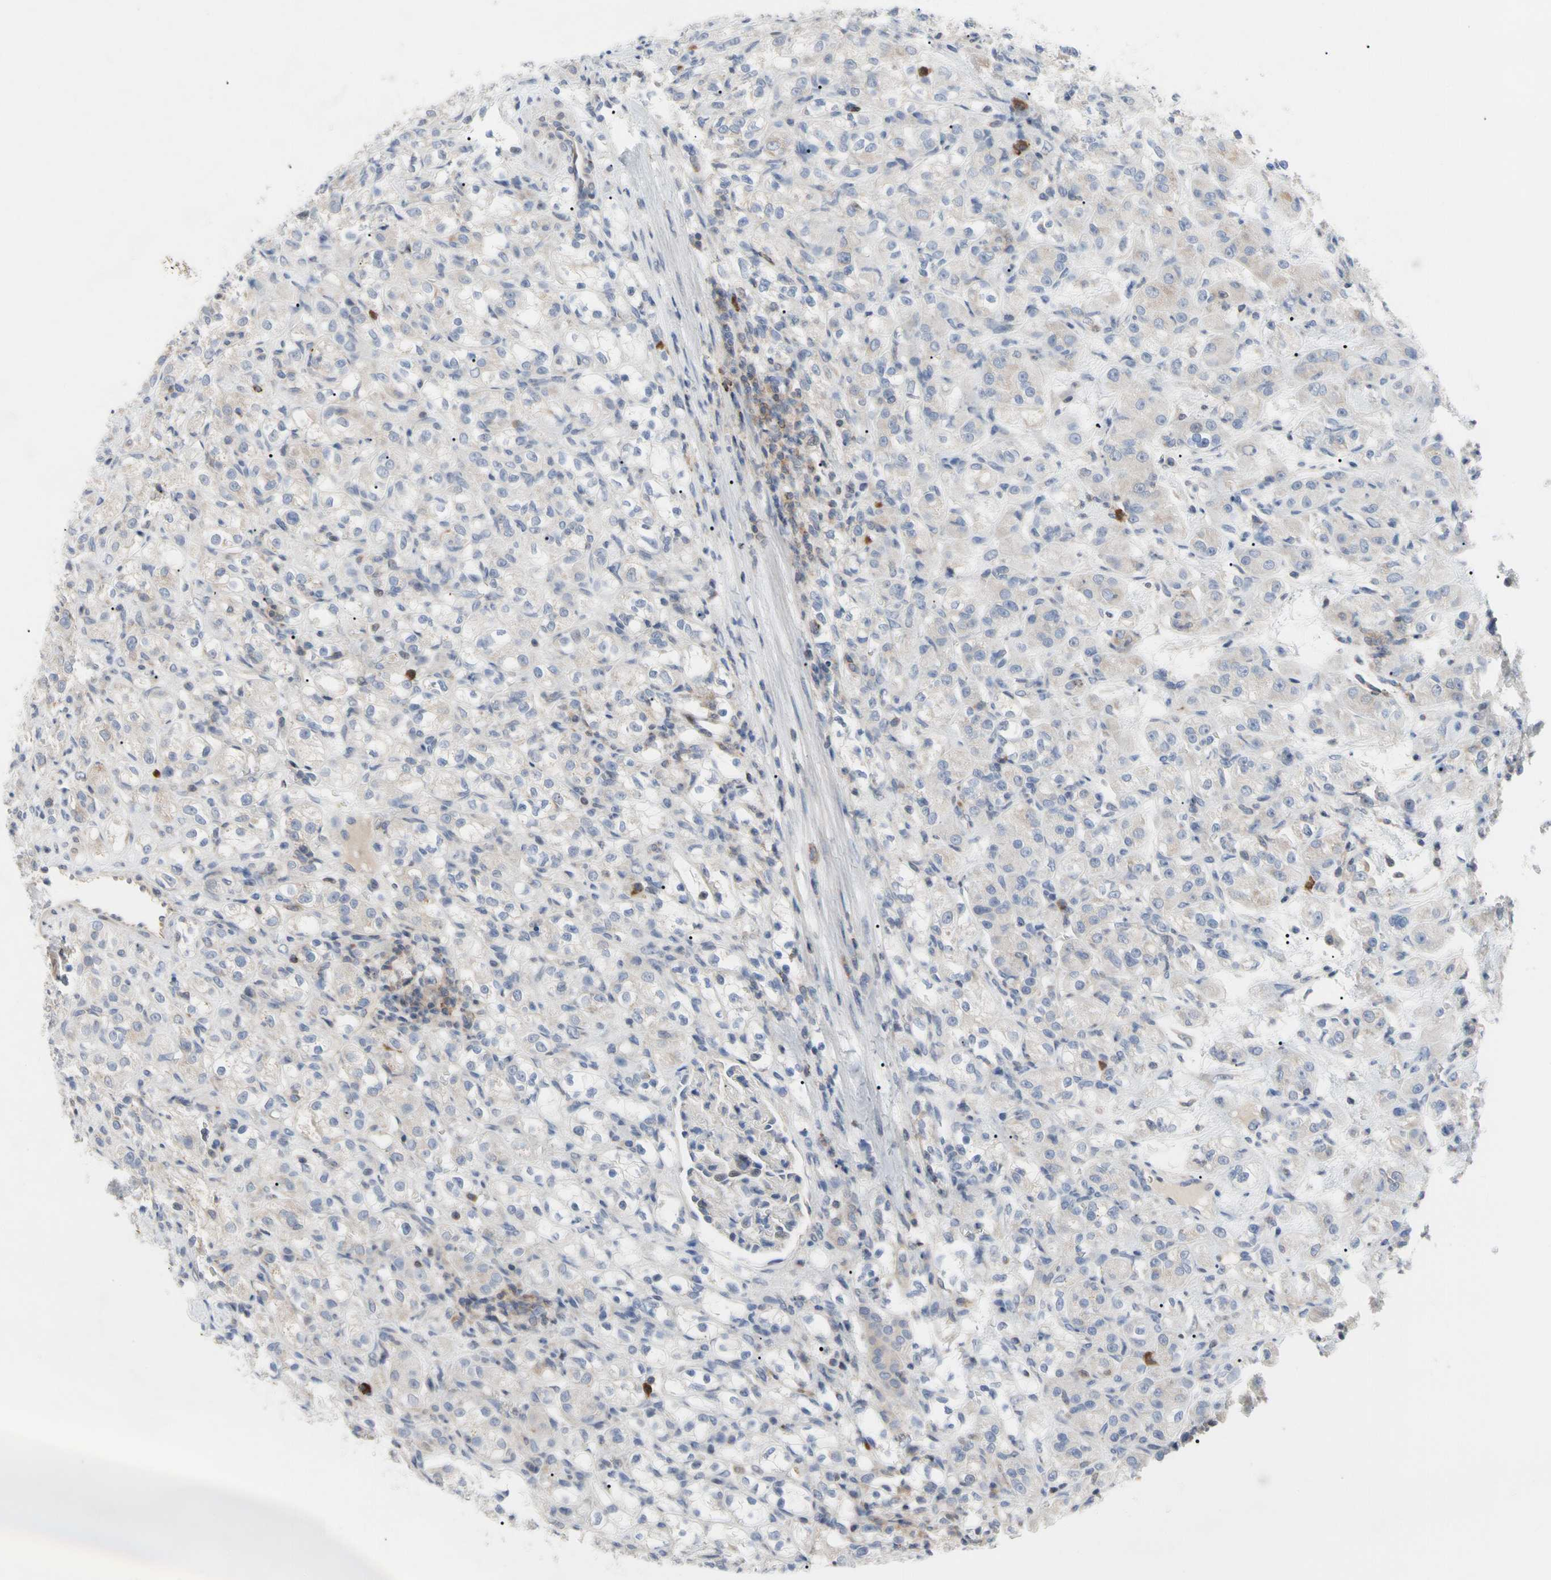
{"staining": {"intensity": "weak", "quantity": "<25%", "location": "cytoplasmic/membranous"}, "tissue": "renal cancer", "cell_type": "Tumor cells", "image_type": "cancer", "snomed": [{"axis": "morphology", "description": "Normal tissue, NOS"}, {"axis": "morphology", "description": "Adenocarcinoma, NOS"}, {"axis": "topography", "description": "Kidney"}], "caption": "An immunohistochemistry photomicrograph of renal adenocarcinoma is shown. There is no staining in tumor cells of renal adenocarcinoma.", "gene": "MCL1", "patient": {"sex": "male", "age": 61}}